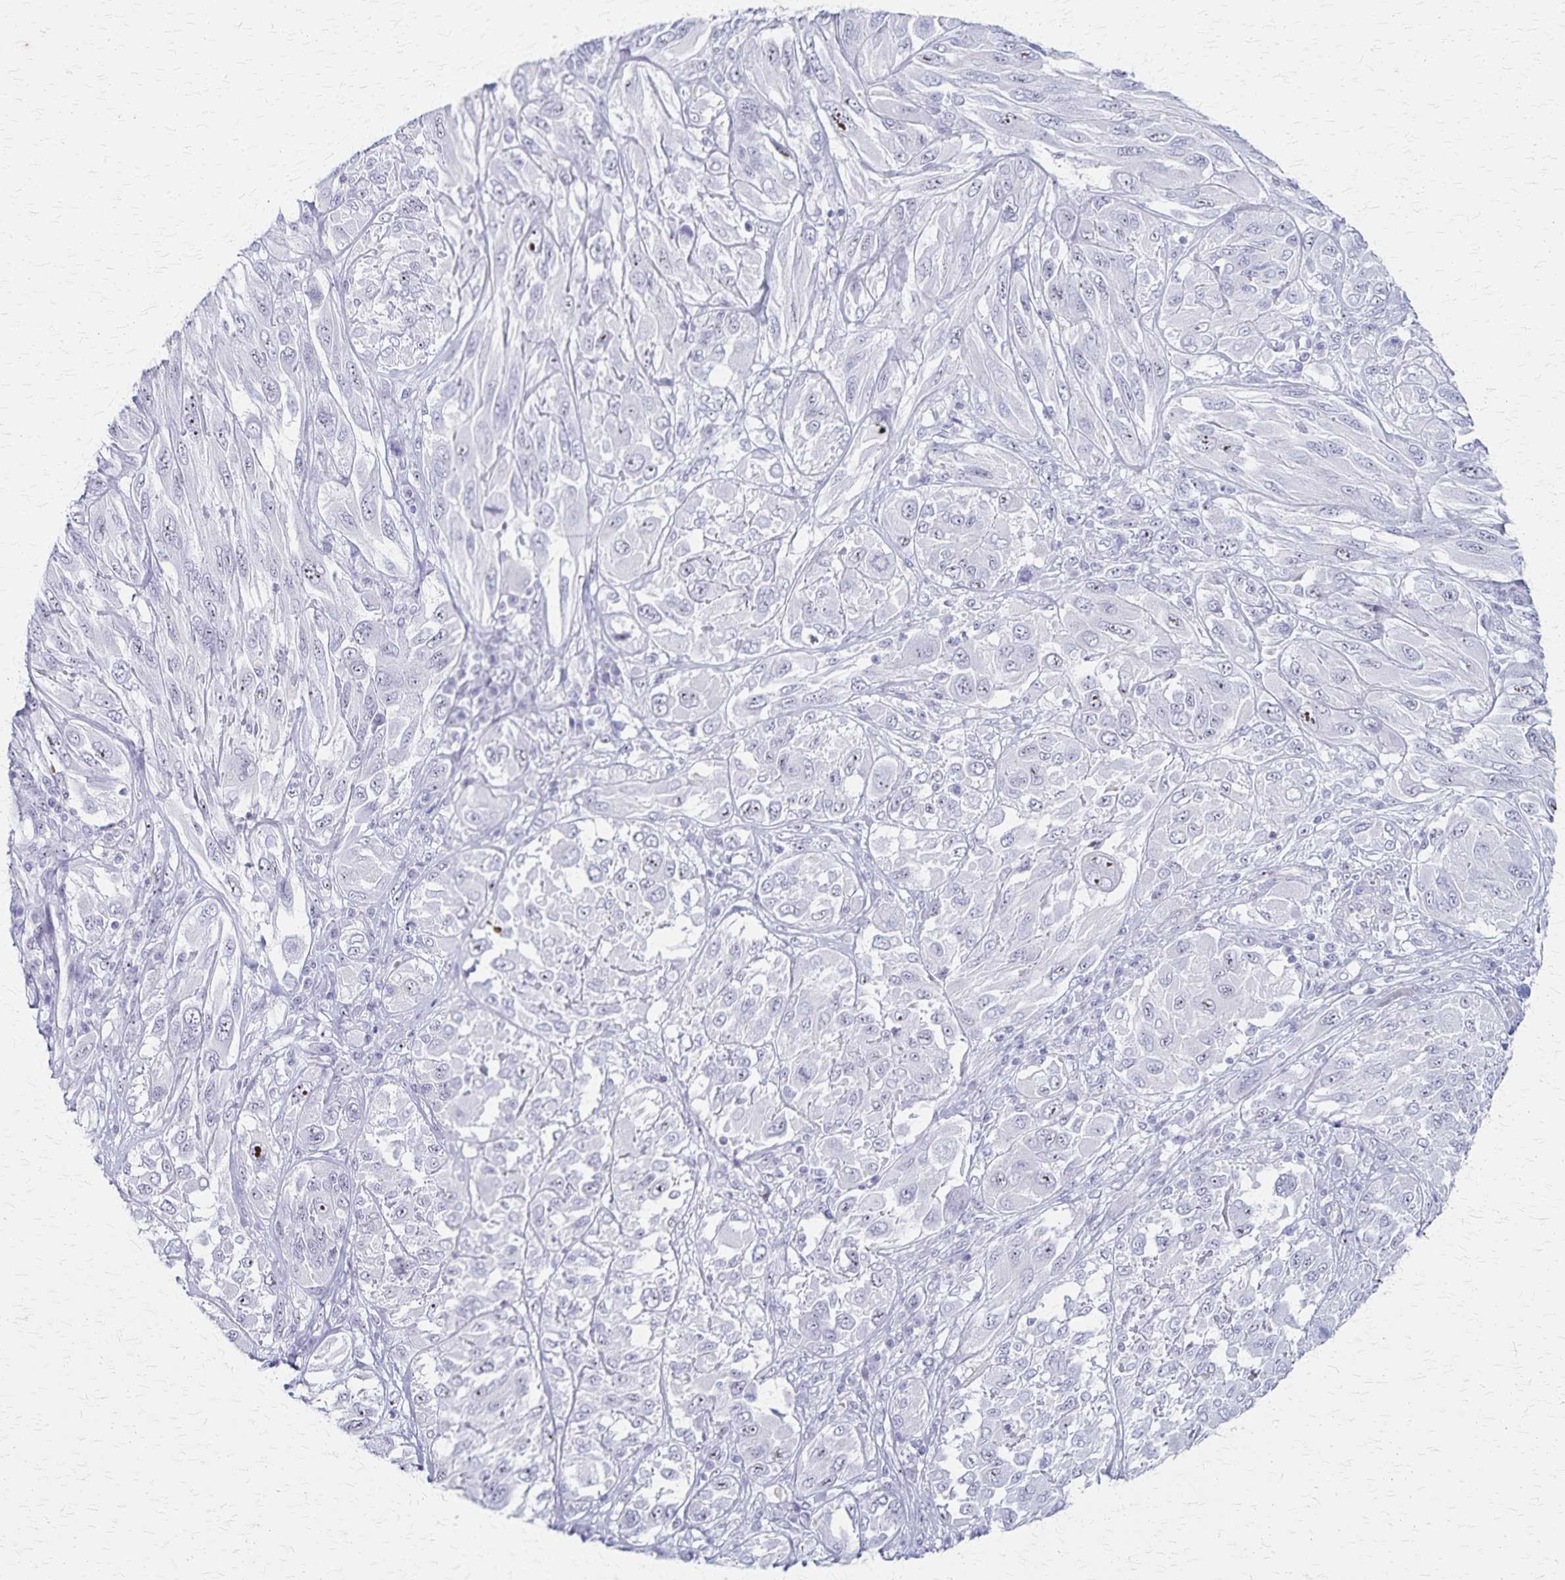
{"staining": {"intensity": "moderate", "quantity": "<25%", "location": "nuclear"}, "tissue": "melanoma", "cell_type": "Tumor cells", "image_type": "cancer", "snomed": [{"axis": "morphology", "description": "Malignant melanoma, NOS"}, {"axis": "topography", "description": "Skin"}], "caption": "Immunohistochemistry (IHC) of malignant melanoma shows low levels of moderate nuclear staining in about <25% of tumor cells. Nuclei are stained in blue.", "gene": "DLK2", "patient": {"sex": "female", "age": 91}}